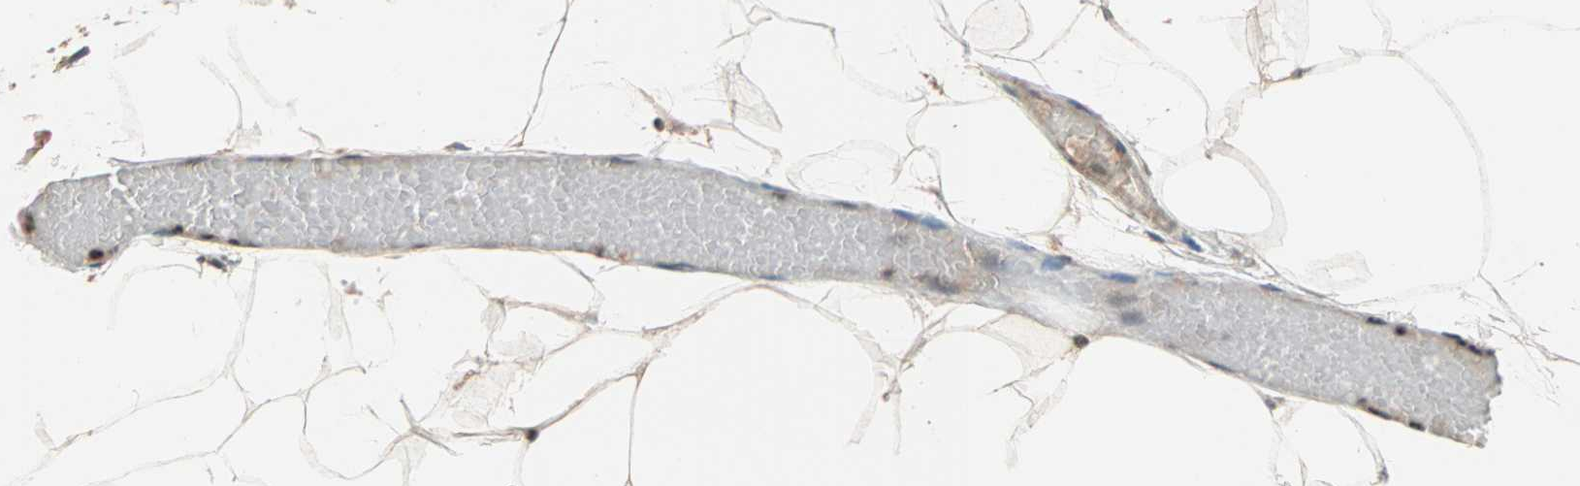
{"staining": {"intensity": "weak", "quantity": "25%-75%", "location": "cytoplasmic/membranous,nuclear"}, "tissue": "adipose tissue", "cell_type": "Adipocytes", "image_type": "normal", "snomed": [{"axis": "morphology", "description": "Normal tissue, NOS"}, {"axis": "topography", "description": "Breast"}, {"axis": "topography", "description": "Adipose tissue"}], "caption": "Protein analysis of unremarkable adipose tissue reveals weak cytoplasmic/membranous,nuclear positivity in about 25%-75% of adipocytes. (DAB IHC, brown staining for protein, blue staining for nuclei).", "gene": "HECW1", "patient": {"sex": "female", "age": 25}}